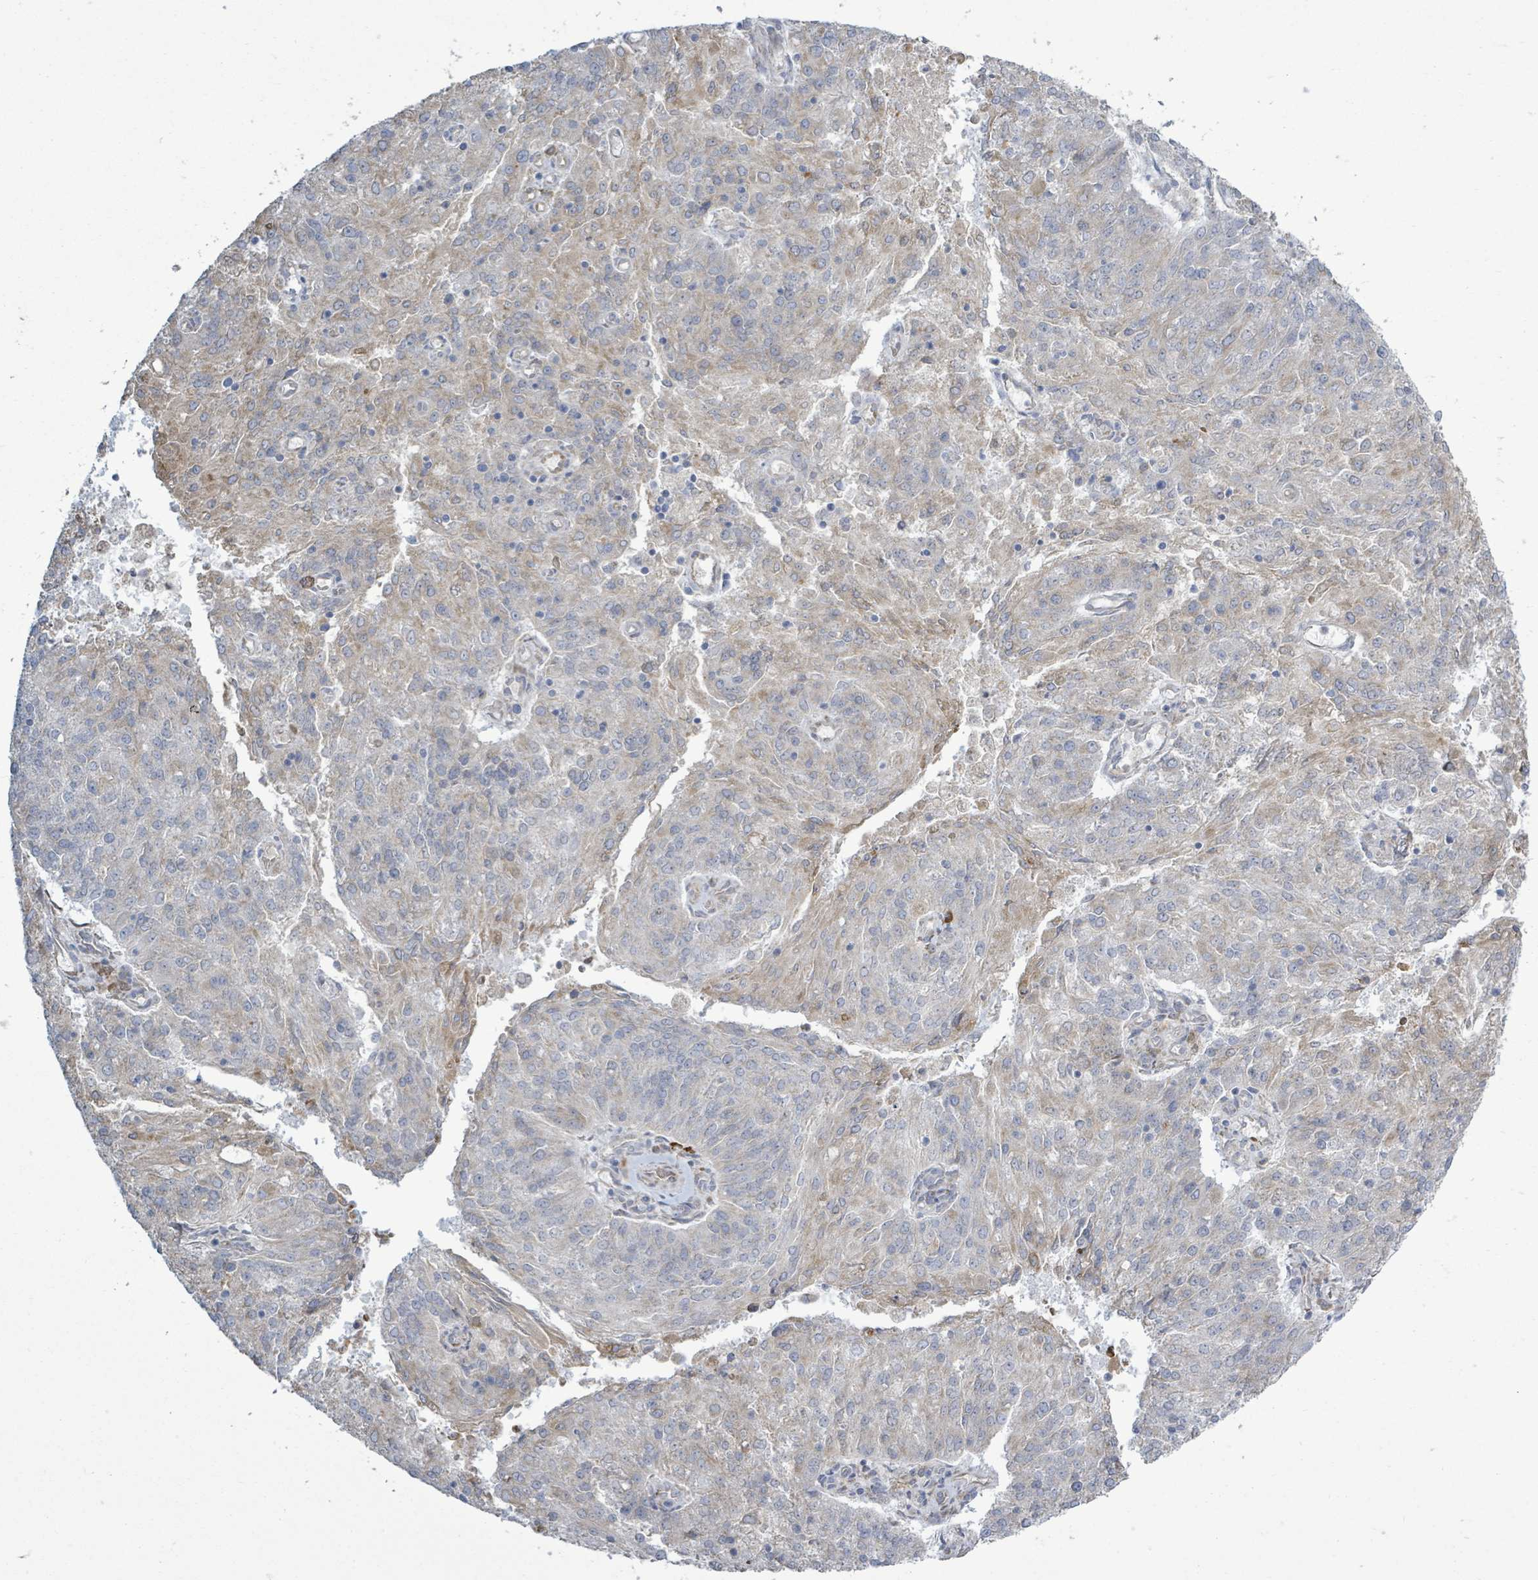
{"staining": {"intensity": "moderate", "quantity": "25%-75%", "location": "cytoplasmic/membranous"}, "tissue": "endometrial cancer", "cell_type": "Tumor cells", "image_type": "cancer", "snomed": [{"axis": "morphology", "description": "Adenocarcinoma, NOS"}, {"axis": "topography", "description": "Endometrium"}], "caption": "An IHC image of neoplastic tissue is shown. Protein staining in brown labels moderate cytoplasmic/membranous positivity in adenocarcinoma (endometrial) within tumor cells.", "gene": "SIRPB1", "patient": {"sex": "female", "age": 82}}